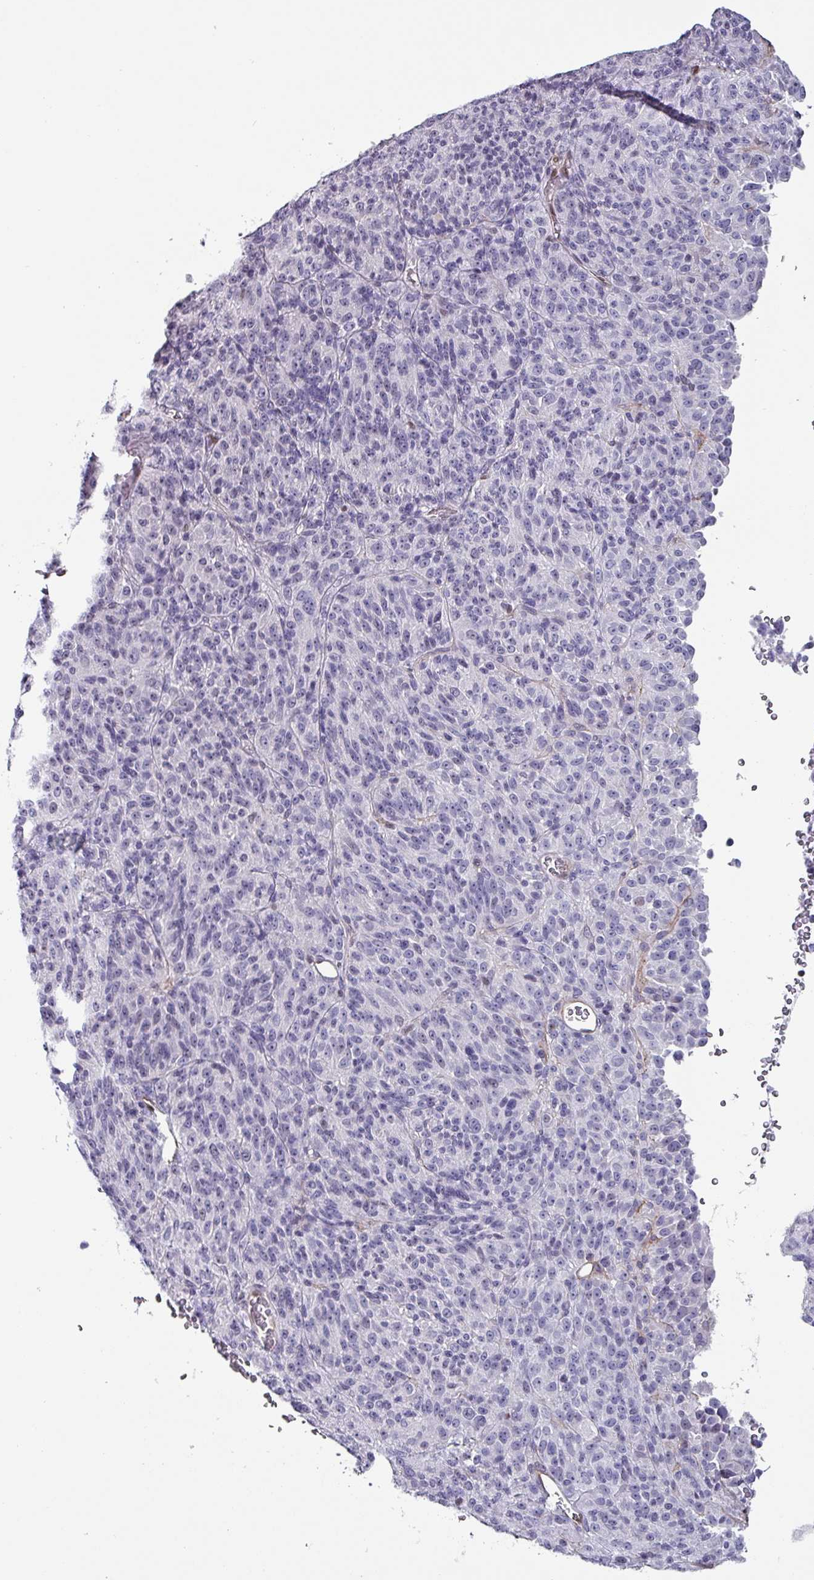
{"staining": {"intensity": "negative", "quantity": "none", "location": "none"}, "tissue": "melanoma", "cell_type": "Tumor cells", "image_type": "cancer", "snomed": [{"axis": "morphology", "description": "Malignant melanoma, Metastatic site"}, {"axis": "topography", "description": "Brain"}], "caption": "Tumor cells show no significant expression in malignant melanoma (metastatic site). The staining was performed using DAB to visualize the protein expression in brown, while the nuclei were stained in blue with hematoxylin (Magnification: 20x).", "gene": "ZNF816-ZNF321P", "patient": {"sex": "female", "age": 56}}